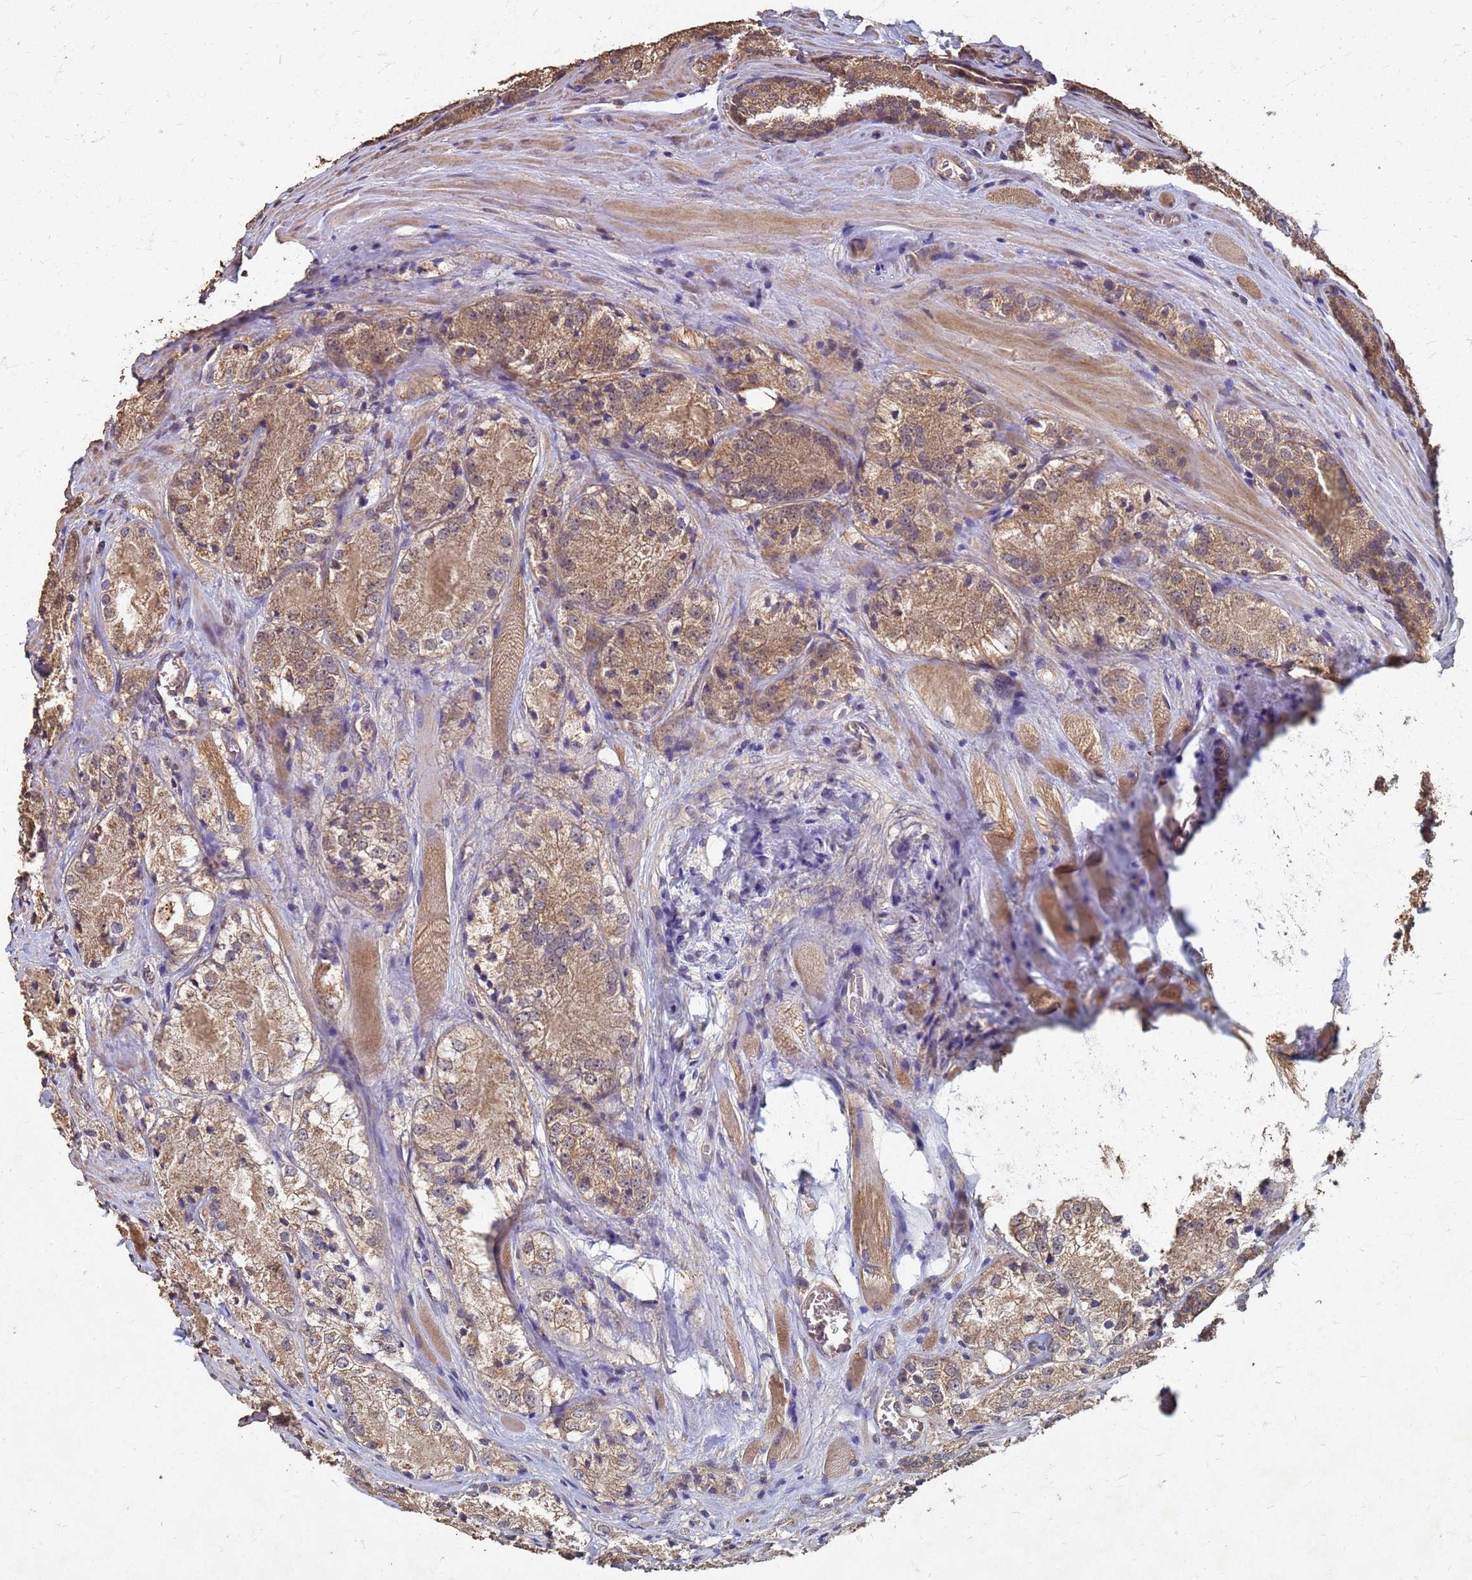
{"staining": {"intensity": "moderate", "quantity": ">75%", "location": "cytoplasmic/membranous"}, "tissue": "prostate cancer", "cell_type": "Tumor cells", "image_type": "cancer", "snomed": [{"axis": "morphology", "description": "Adenocarcinoma, Low grade"}, {"axis": "topography", "description": "Prostate"}], "caption": "High-magnification brightfield microscopy of prostate adenocarcinoma (low-grade) stained with DAB (3,3'-diaminobenzidine) (brown) and counterstained with hematoxylin (blue). tumor cells exhibit moderate cytoplasmic/membranous expression is seen in approximately>75% of cells. The protein of interest is shown in brown color, while the nuclei are stained blue.", "gene": "DPH5", "patient": {"sex": "male", "age": 67}}